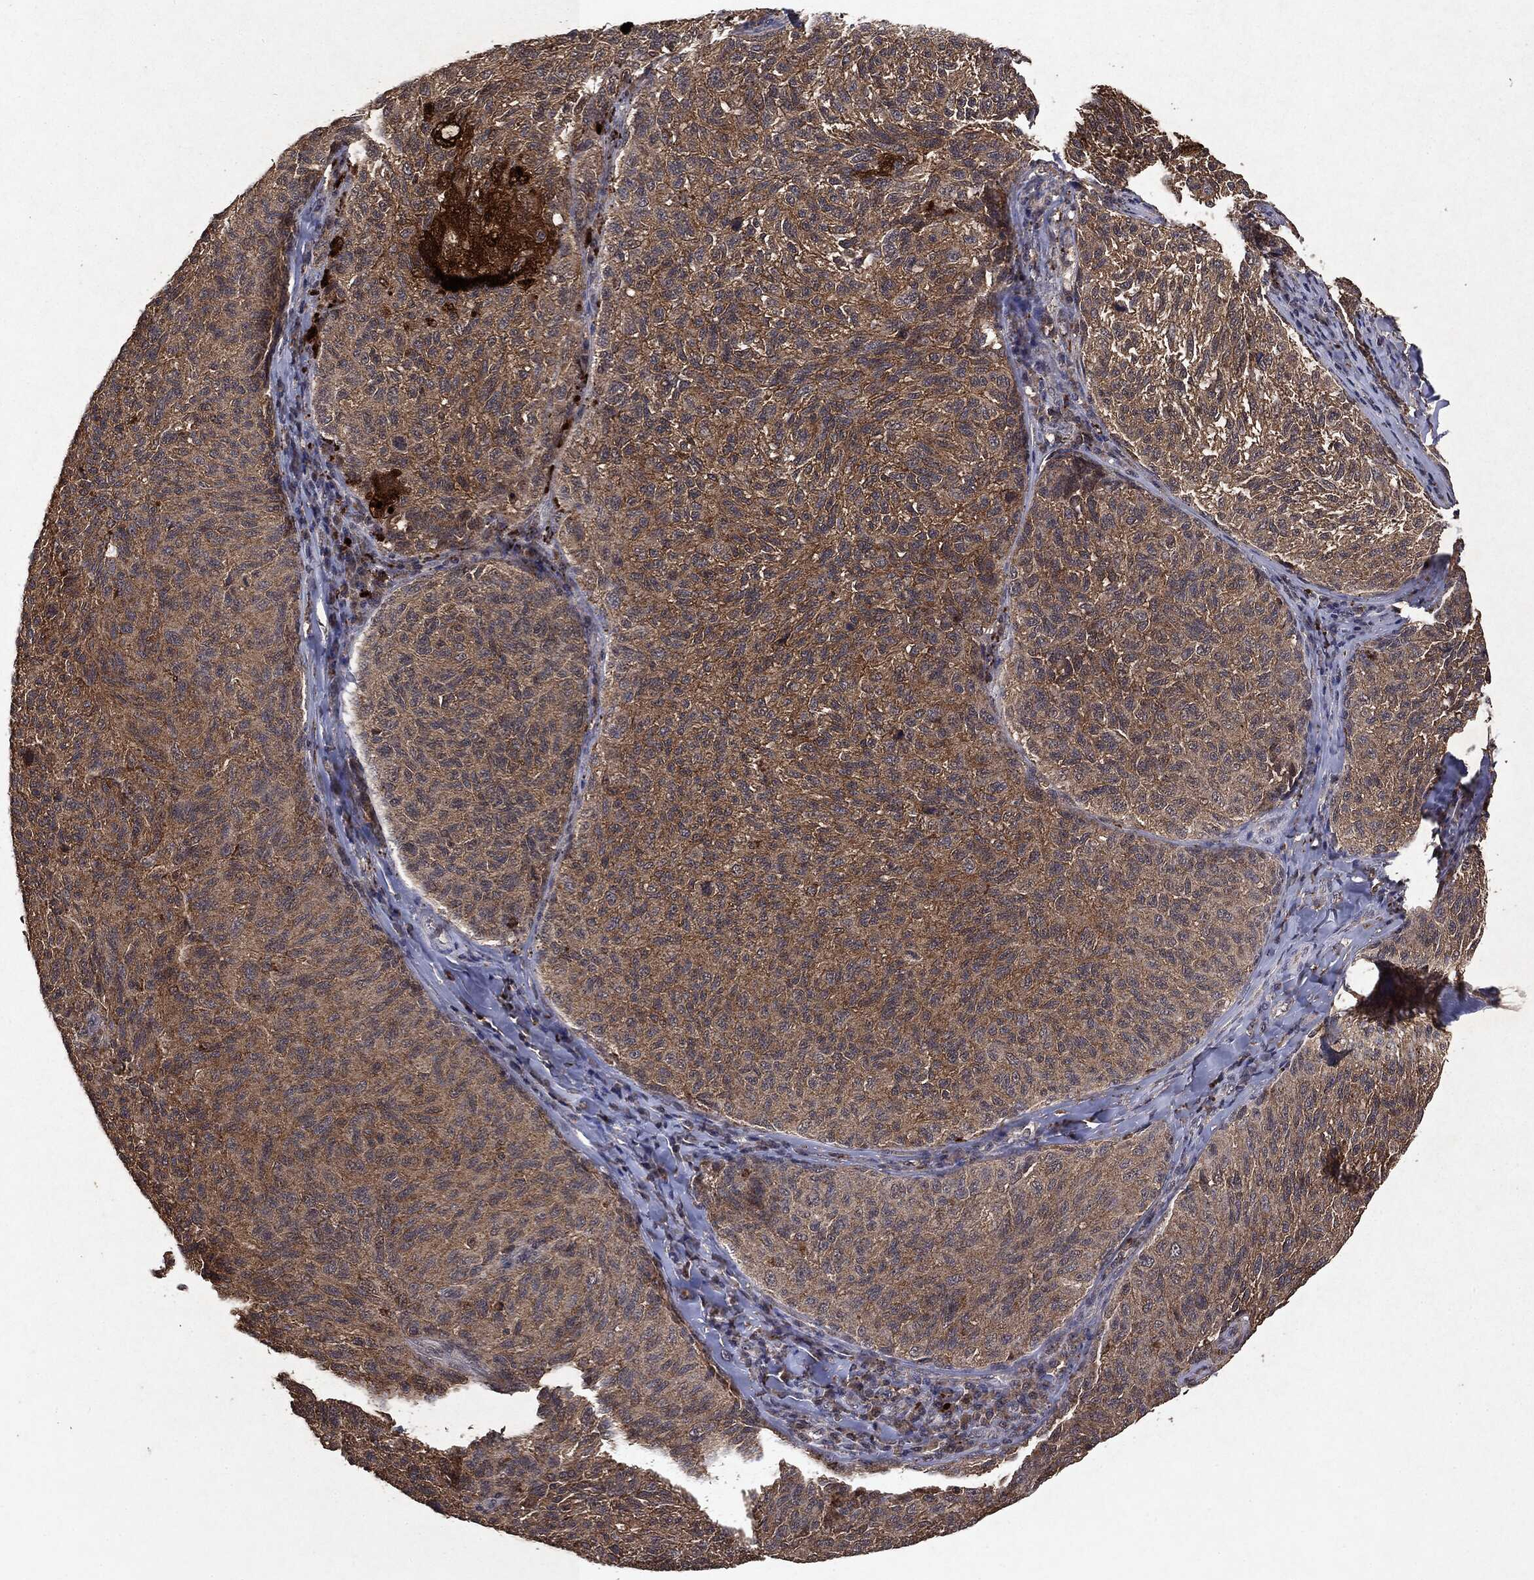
{"staining": {"intensity": "moderate", "quantity": ">75%", "location": "cytoplasmic/membranous"}, "tissue": "melanoma", "cell_type": "Tumor cells", "image_type": "cancer", "snomed": [{"axis": "morphology", "description": "Malignant melanoma, NOS"}, {"axis": "topography", "description": "Skin"}], "caption": "Protein analysis of melanoma tissue reveals moderate cytoplasmic/membranous expression in approximately >75% of tumor cells.", "gene": "MTOR", "patient": {"sex": "female", "age": 73}}